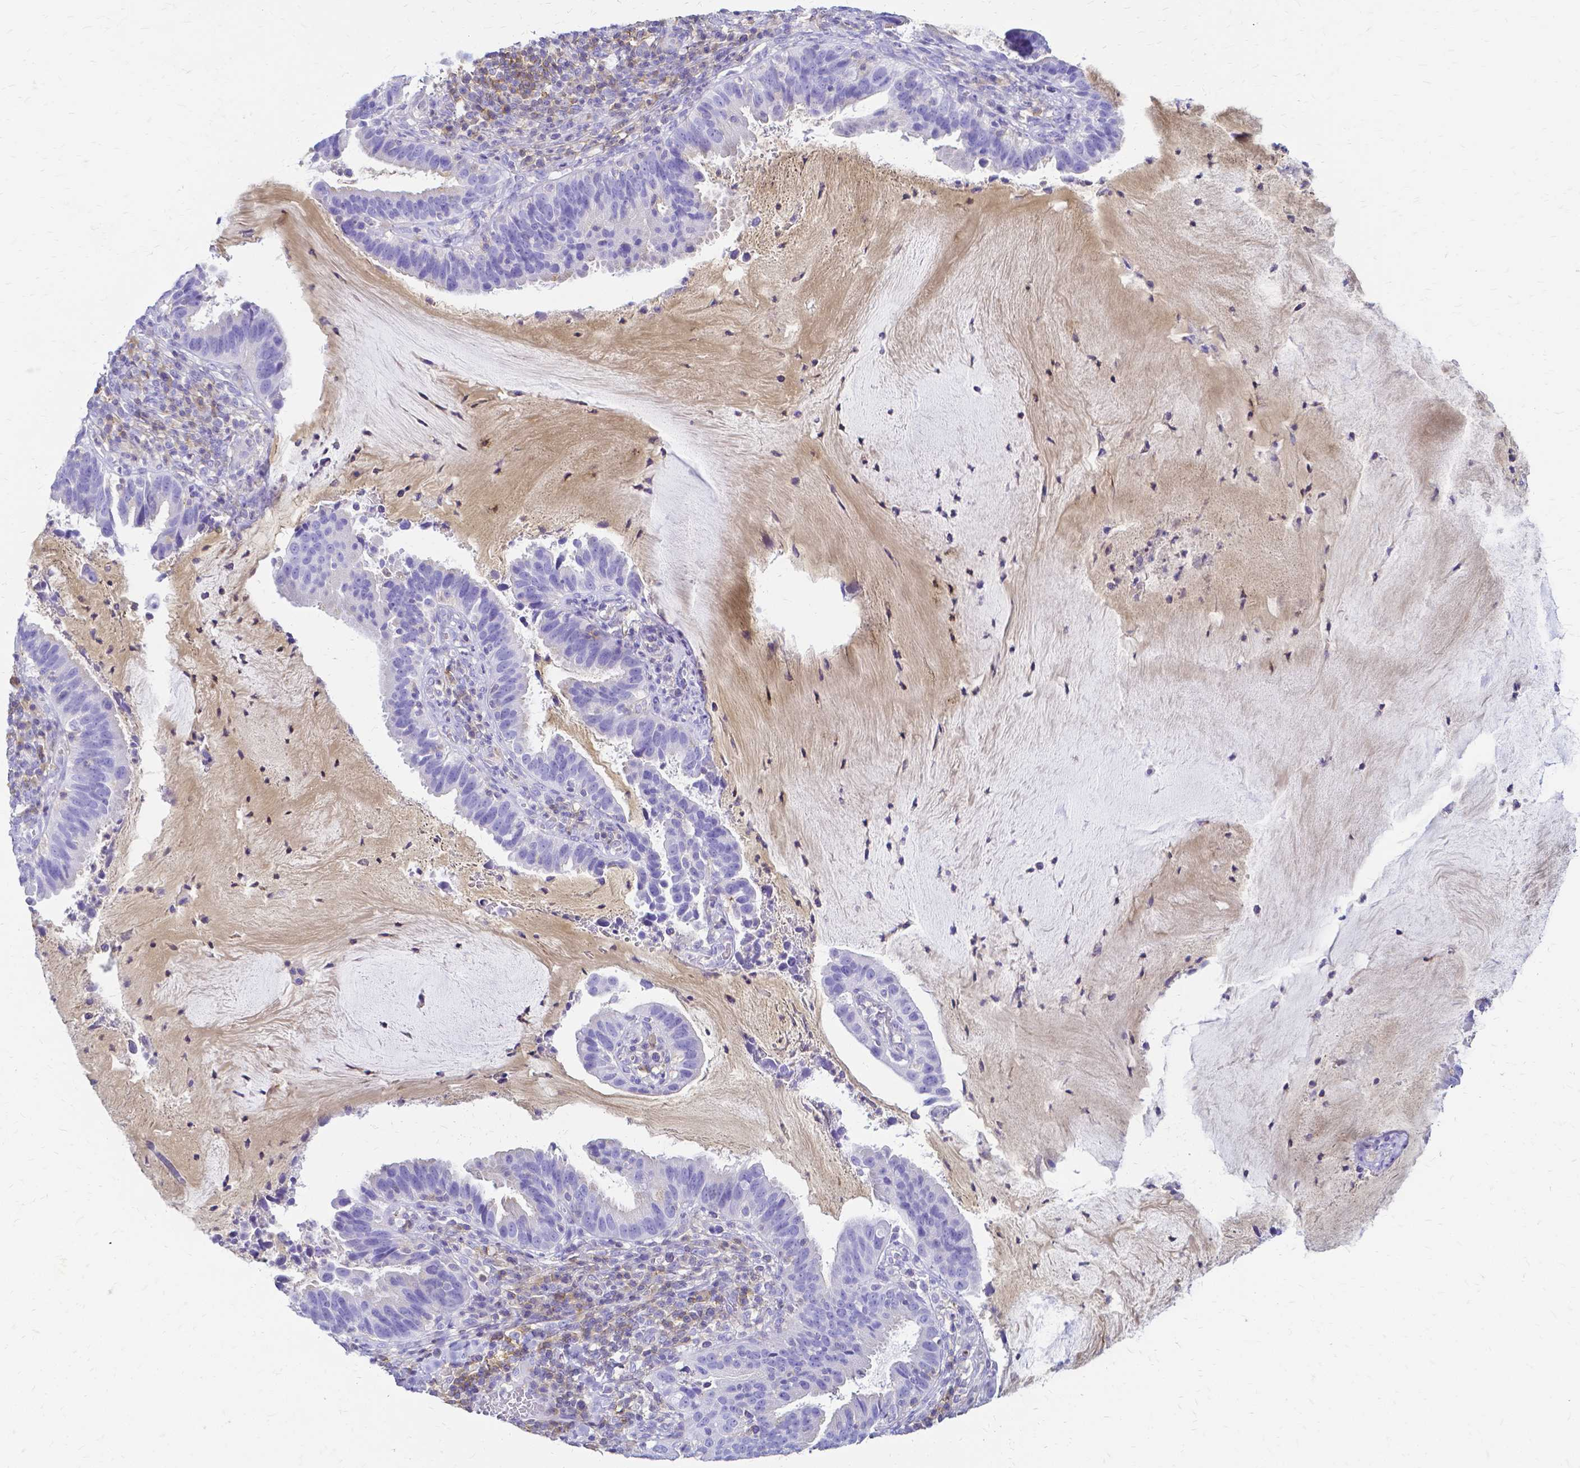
{"staining": {"intensity": "negative", "quantity": "none", "location": "none"}, "tissue": "cervical cancer", "cell_type": "Tumor cells", "image_type": "cancer", "snomed": [{"axis": "morphology", "description": "Adenocarcinoma, NOS"}, {"axis": "topography", "description": "Cervix"}], "caption": "Micrograph shows no significant protein staining in tumor cells of cervical cancer.", "gene": "HSPA12A", "patient": {"sex": "female", "age": 34}}